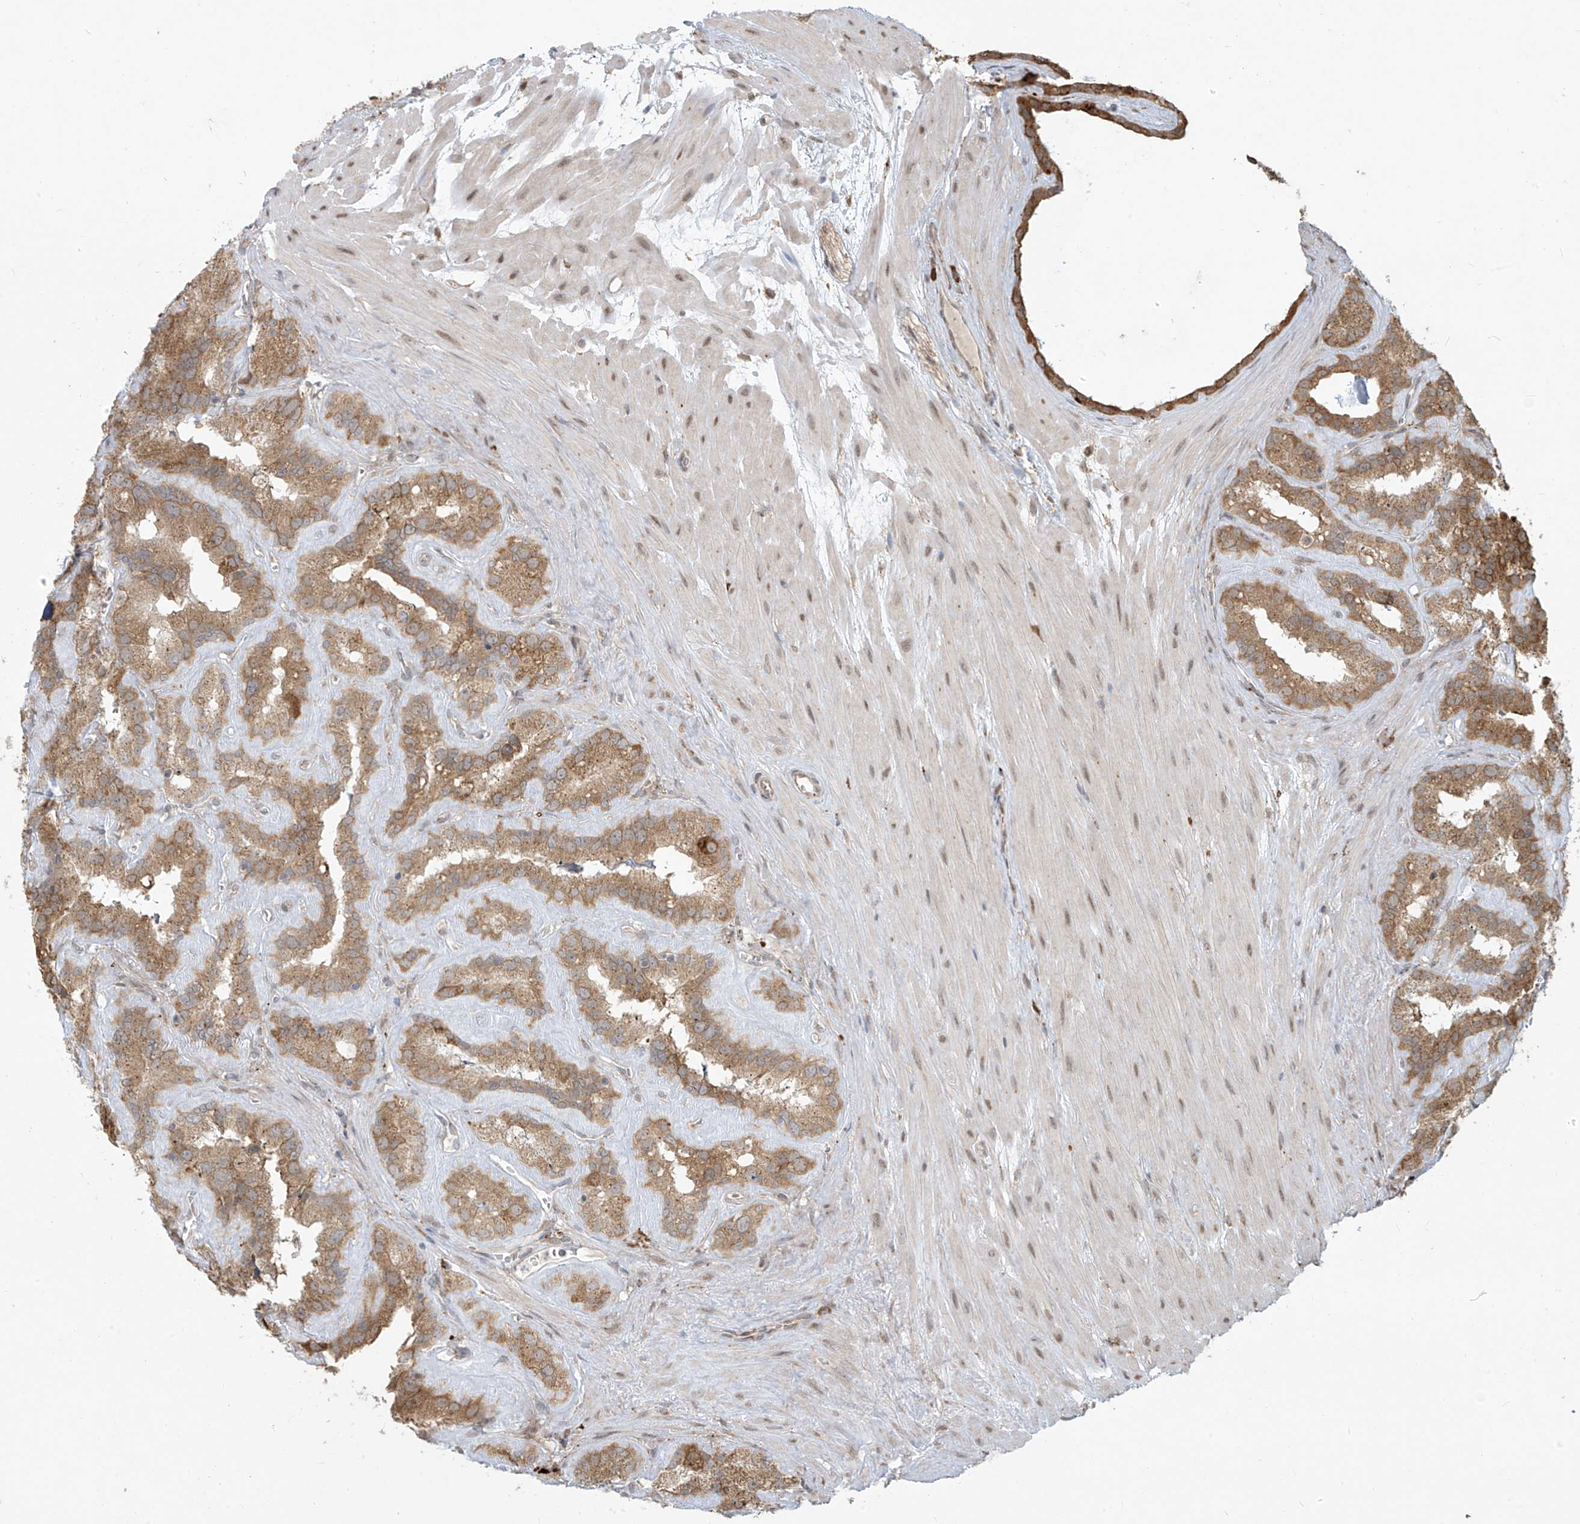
{"staining": {"intensity": "moderate", "quantity": ">75%", "location": "cytoplasmic/membranous"}, "tissue": "seminal vesicle", "cell_type": "Glandular cells", "image_type": "normal", "snomed": [{"axis": "morphology", "description": "Normal tissue, NOS"}, {"axis": "topography", "description": "Prostate"}, {"axis": "topography", "description": "Seminal veicle"}], "caption": "A photomicrograph showing moderate cytoplasmic/membranous staining in approximately >75% of glandular cells in normal seminal vesicle, as visualized by brown immunohistochemical staining.", "gene": "PLEKHM3", "patient": {"sex": "male", "age": 59}}